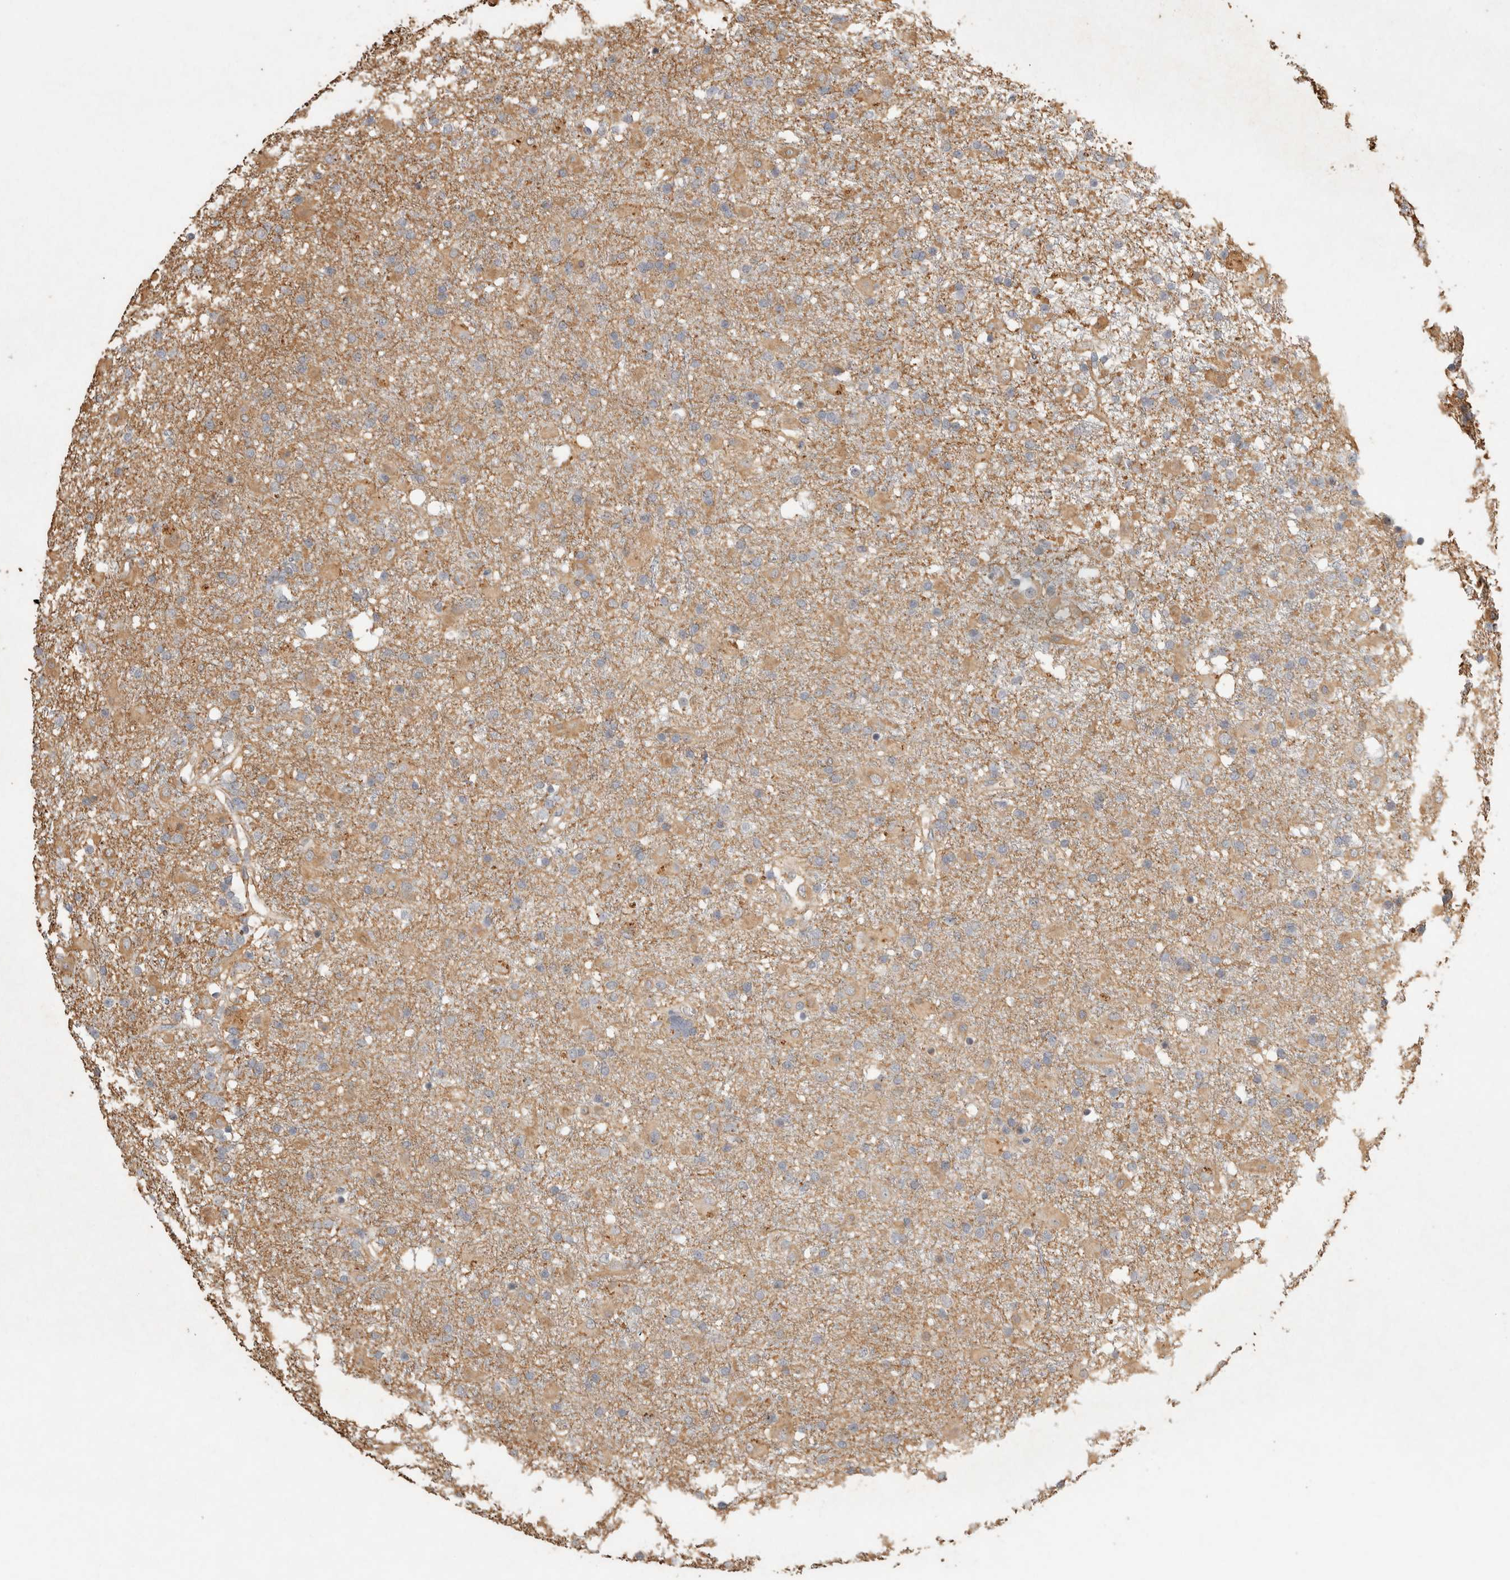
{"staining": {"intensity": "weak", "quantity": ">75%", "location": "cytoplasmic/membranous"}, "tissue": "glioma", "cell_type": "Tumor cells", "image_type": "cancer", "snomed": [{"axis": "morphology", "description": "Glioma, malignant, Low grade"}, {"axis": "topography", "description": "Brain"}], "caption": "A brown stain labels weak cytoplasmic/membranous staining of a protein in human glioma tumor cells. Nuclei are stained in blue.", "gene": "REPS2", "patient": {"sex": "male", "age": 65}}